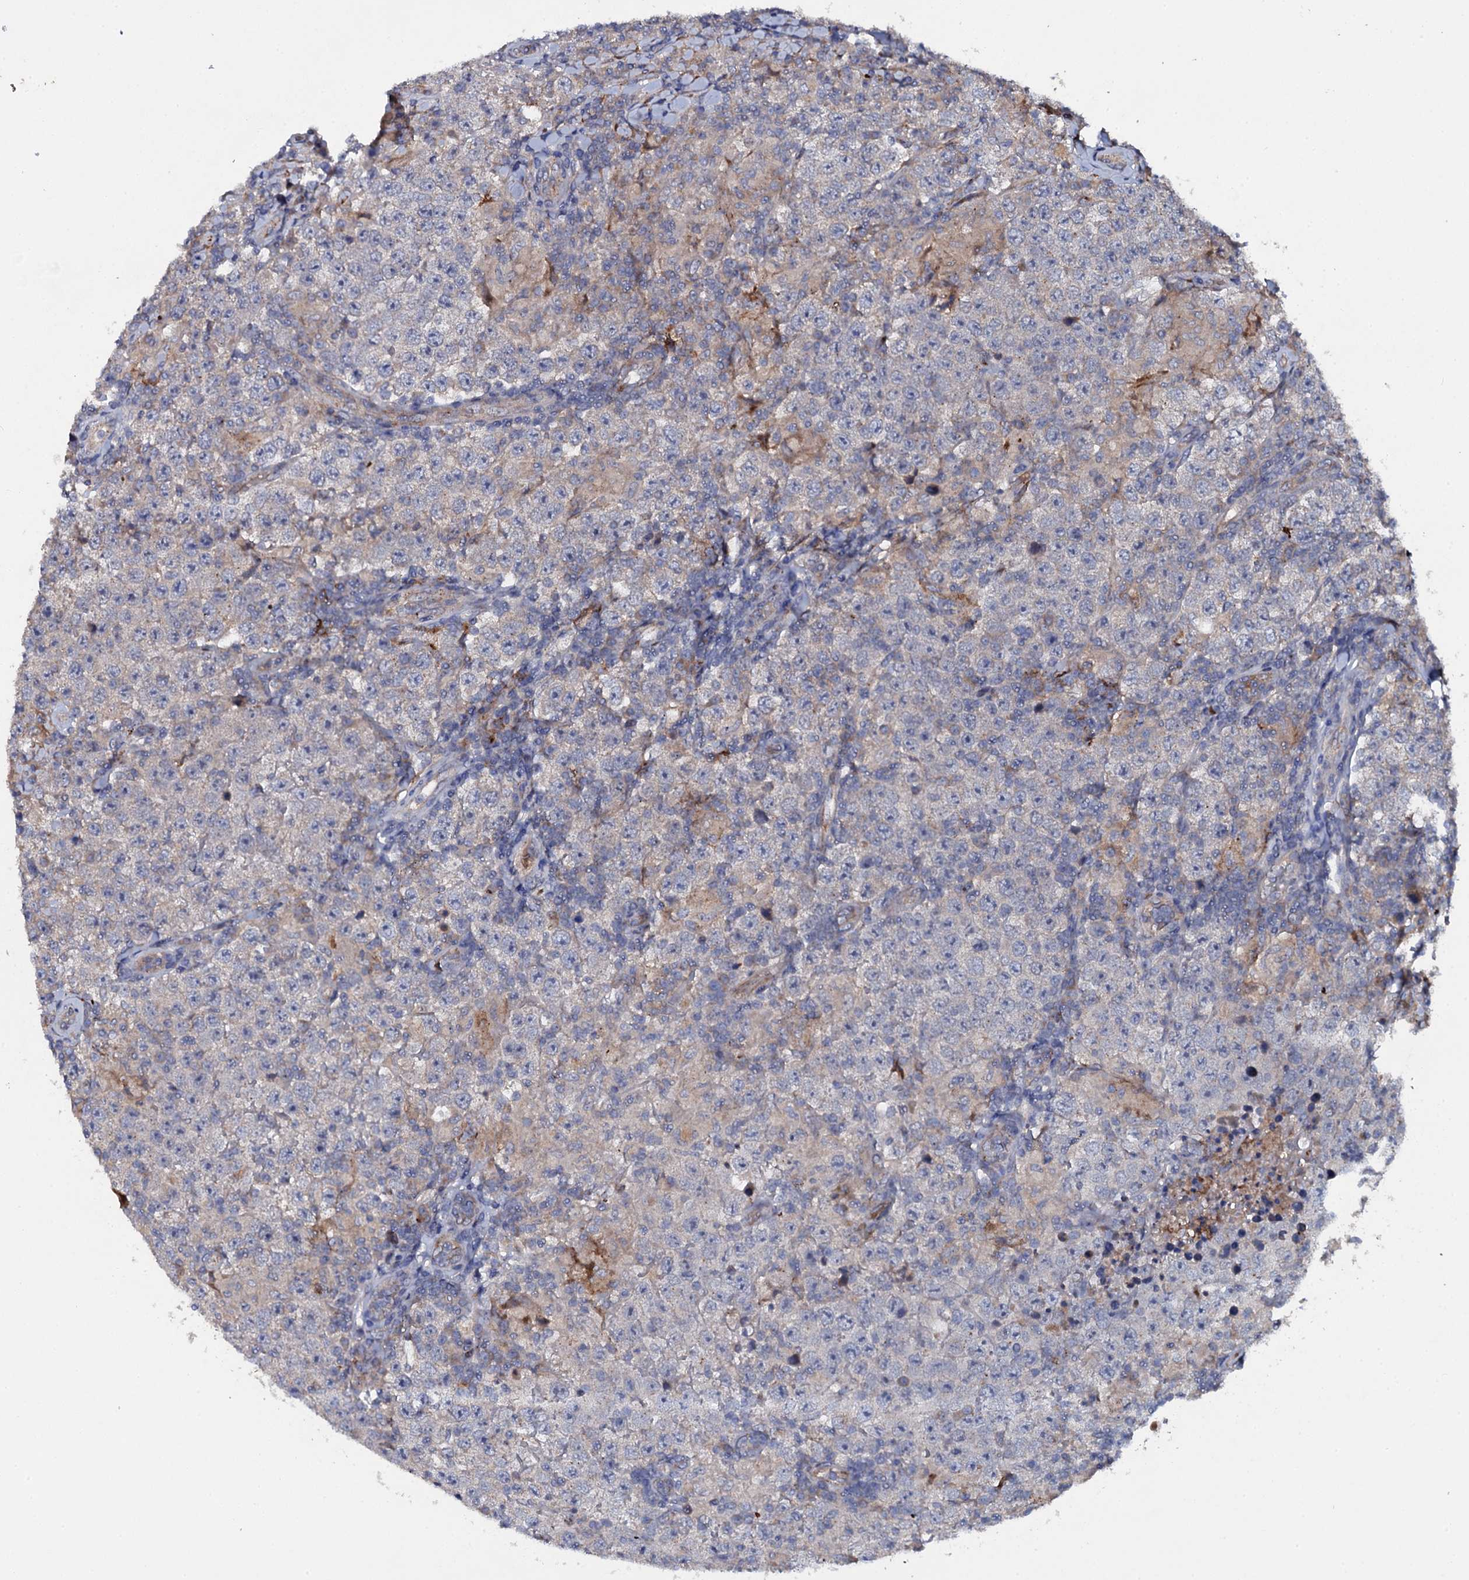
{"staining": {"intensity": "weak", "quantity": "<25%", "location": "cytoplasmic/membranous"}, "tissue": "testis cancer", "cell_type": "Tumor cells", "image_type": "cancer", "snomed": [{"axis": "morphology", "description": "Normal tissue, NOS"}, {"axis": "morphology", "description": "Urothelial carcinoma, High grade"}, {"axis": "morphology", "description": "Seminoma, NOS"}, {"axis": "morphology", "description": "Carcinoma, Embryonal, NOS"}, {"axis": "topography", "description": "Urinary bladder"}, {"axis": "topography", "description": "Testis"}], "caption": "Testis seminoma was stained to show a protein in brown. There is no significant positivity in tumor cells. Brightfield microscopy of IHC stained with DAB (brown) and hematoxylin (blue), captured at high magnification.", "gene": "LRRC28", "patient": {"sex": "male", "age": 41}}